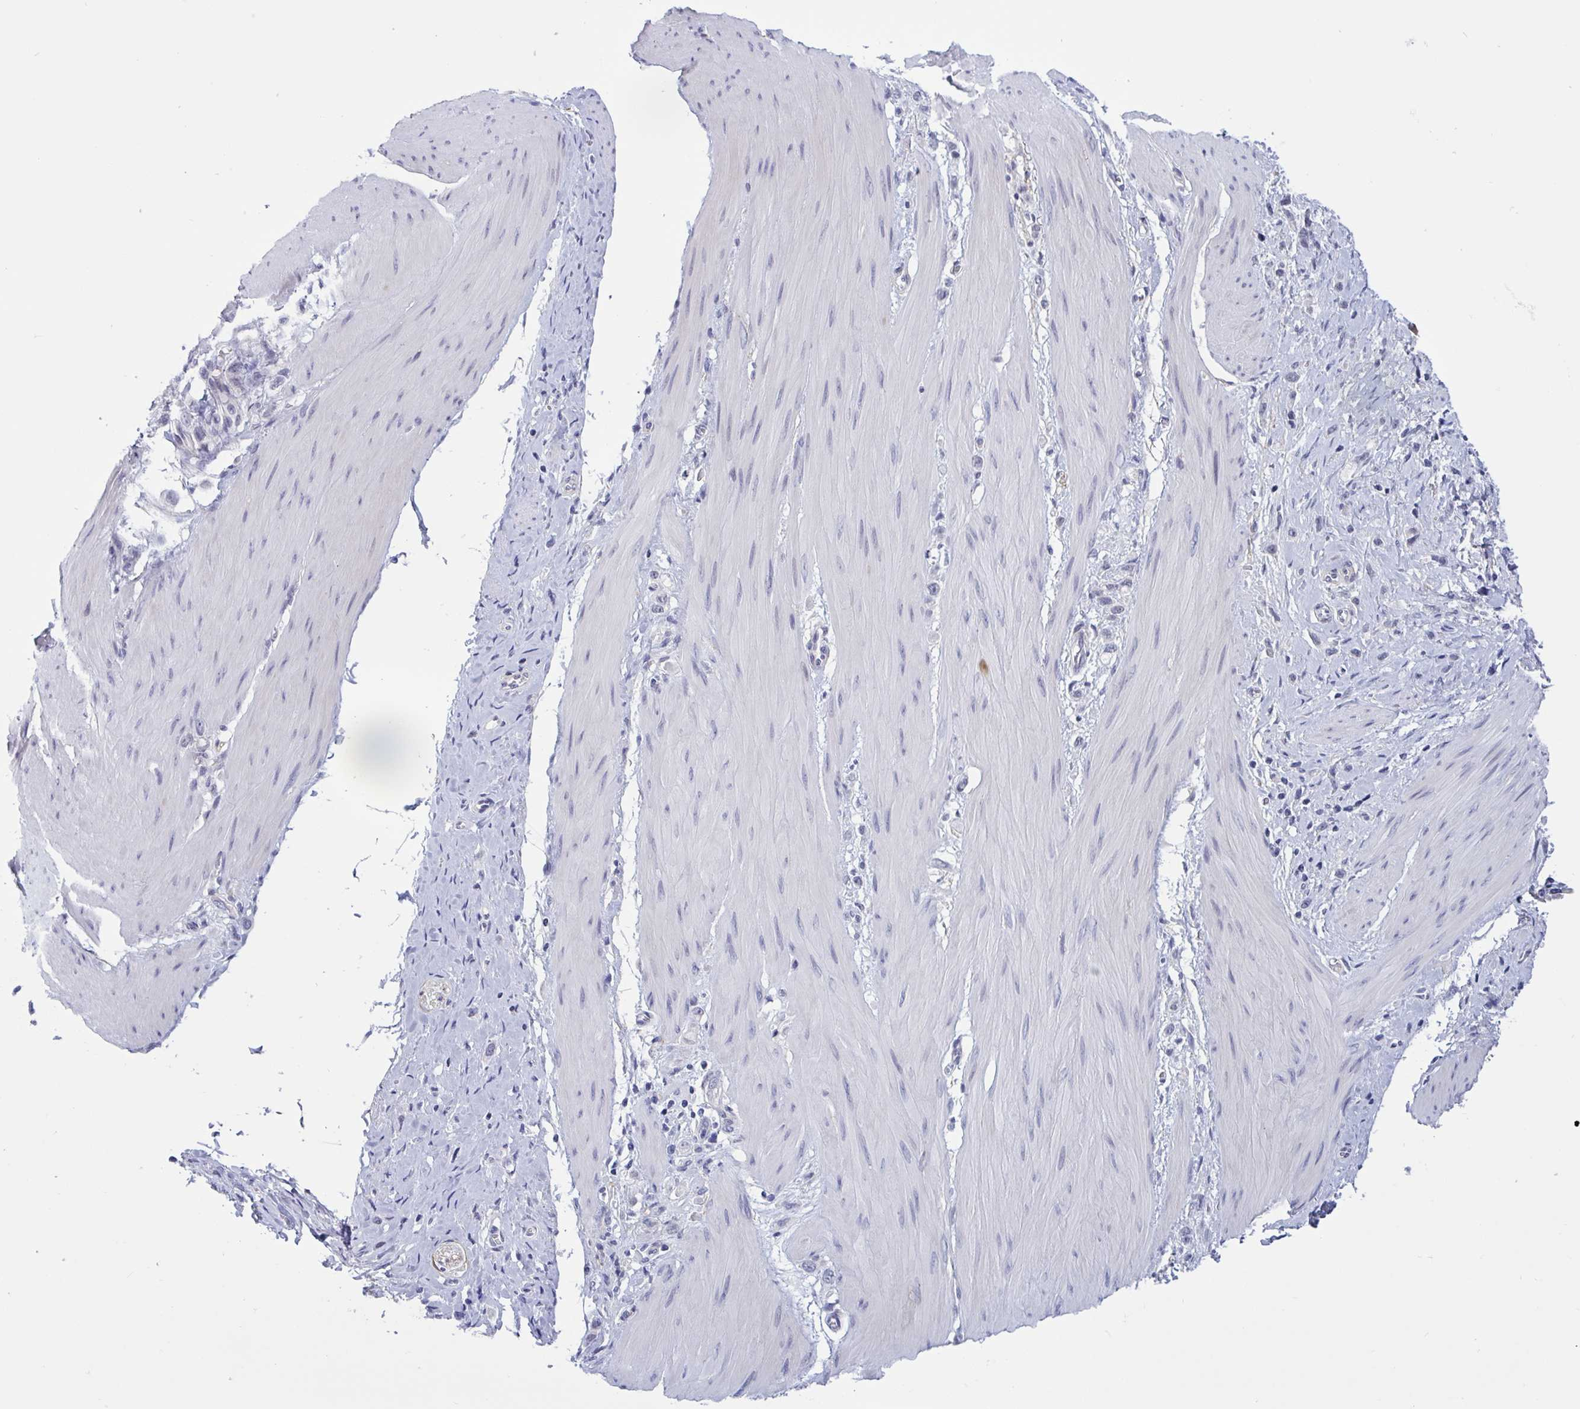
{"staining": {"intensity": "negative", "quantity": "none", "location": "none"}, "tissue": "stomach cancer", "cell_type": "Tumor cells", "image_type": "cancer", "snomed": [{"axis": "morphology", "description": "Adenocarcinoma, NOS"}, {"axis": "topography", "description": "Stomach"}], "caption": "Stomach cancer stained for a protein using IHC shows no staining tumor cells.", "gene": "TCEAL8", "patient": {"sex": "female", "age": 65}}